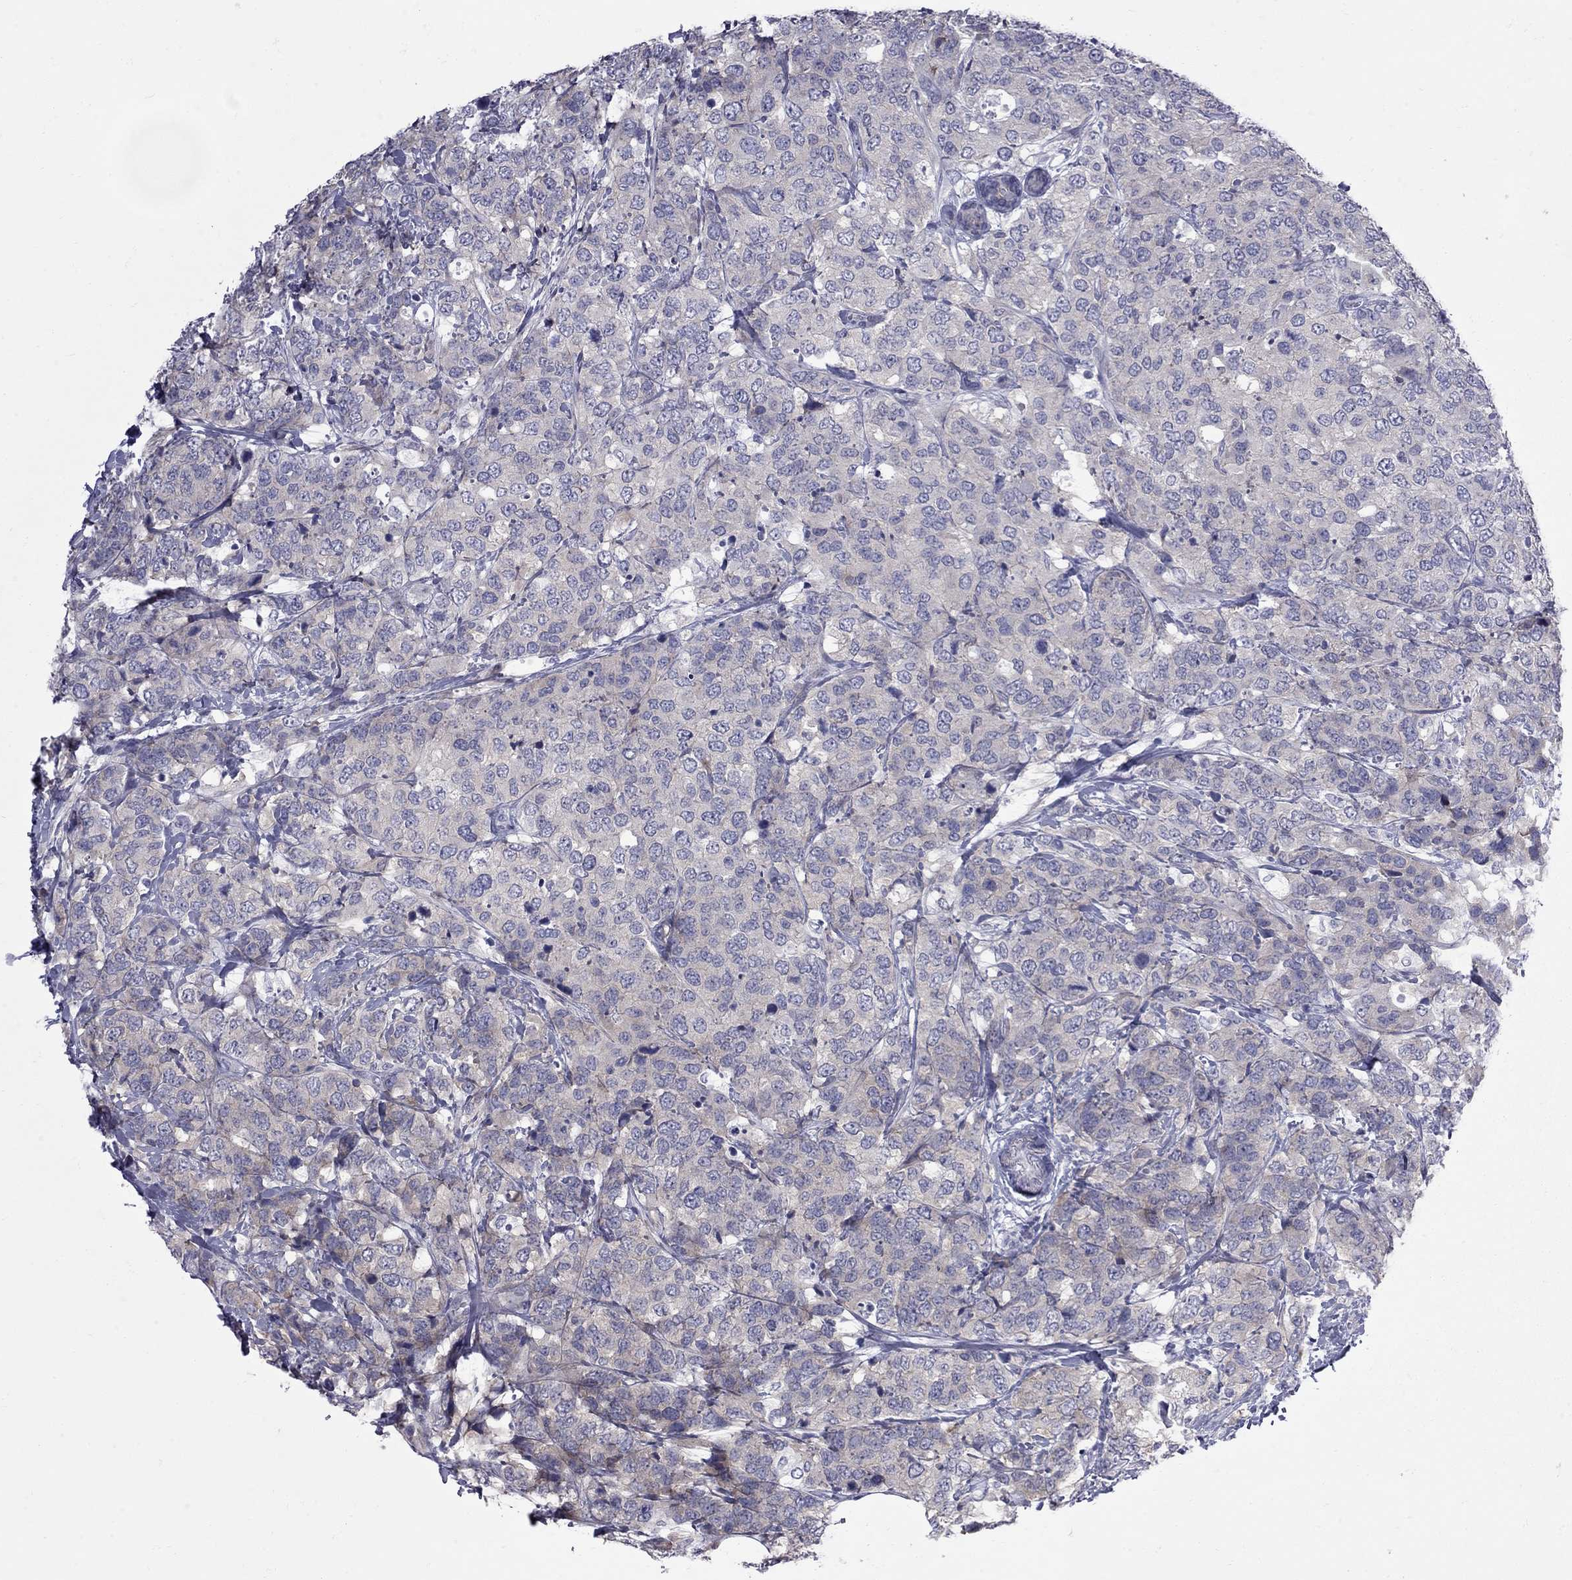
{"staining": {"intensity": "weak", "quantity": "25%-75%", "location": "cytoplasmic/membranous"}, "tissue": "breast cancer", "cell_type": "Tumor cells", "image_type": "cancer", "snomed": [{"axis": "morphology", "description": "Lobular carcinoma"}, {"axis": "topography", "description": "Breast"}], "caption": "Protein expression analysis of breast lobular carcinoma shows weak cytoplasmic/membranous expression in about 25%-75% of tumor cells. (brown staining indicates protein expression, while blue staining denotes nuclei).", "gene": "NRARP", "patient": {"sex": "female", "age": 59}}